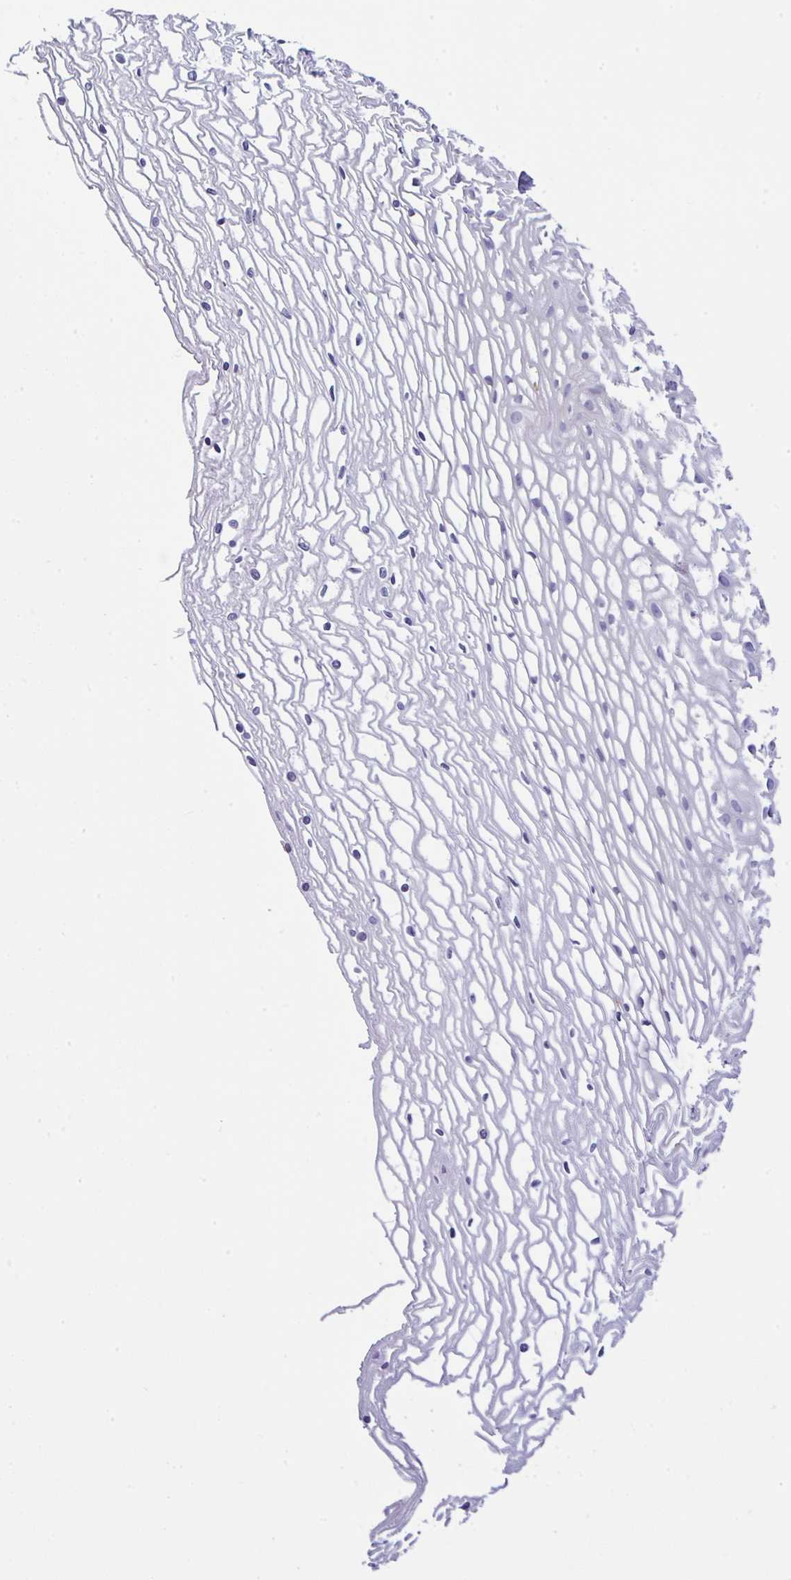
{"staining": {"intensity": "negative", "quantity": "none", "location": "none"}, "tissue": "cervix", "cell_type": "Glandular cells", "image_type": "normal", "snomed": [{"axis": "morphology", "description": "Normal tissue, NOS"}, {"axis": "topography", "description": "Cervix"}], "caption": "An IHC micrograph of benign cervix is shown. There is no staining in glandular cells of cervix.", "gene": "SERPINE3", "patient": {"sex": "female", "age": 36}}